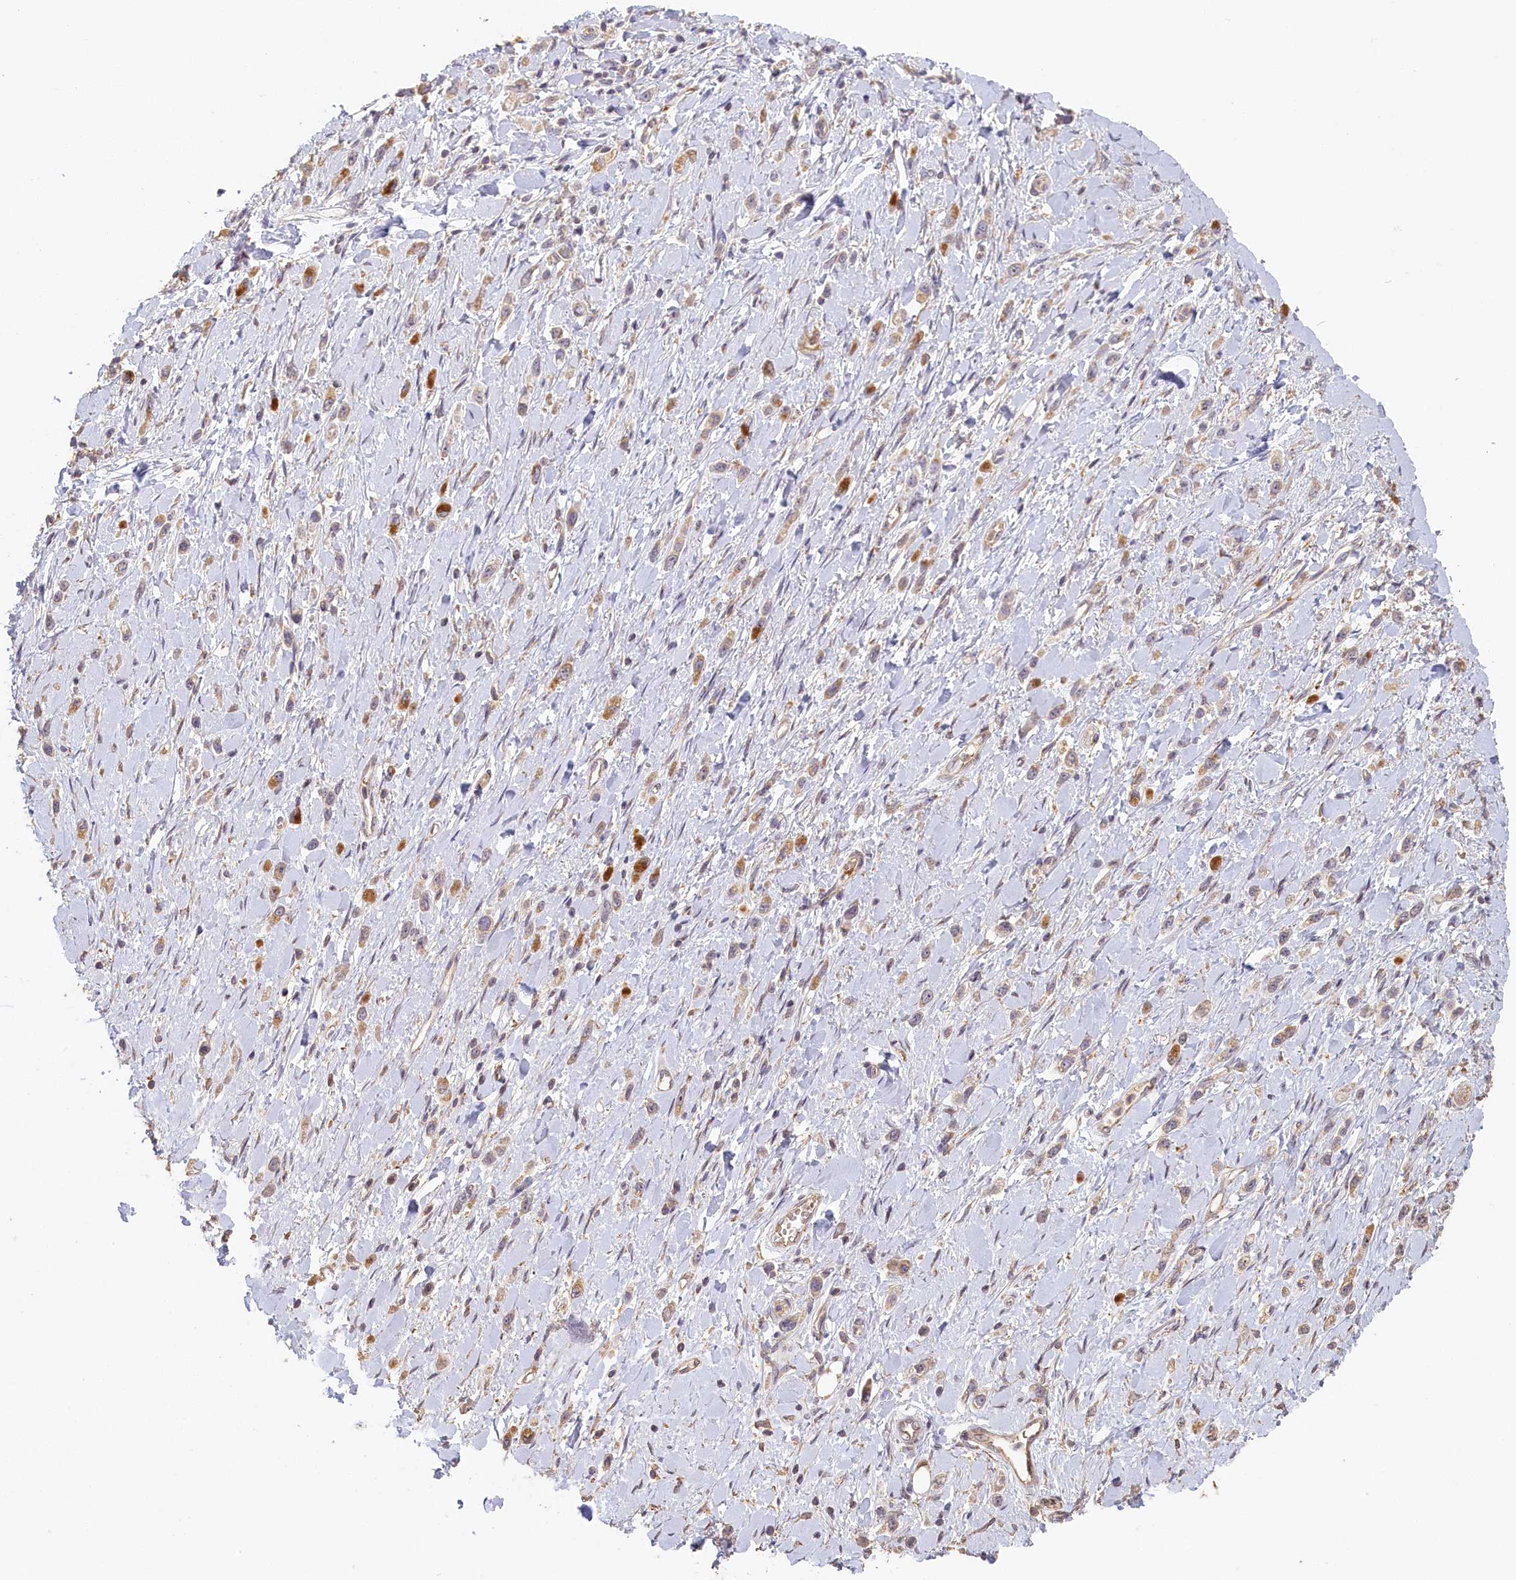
{"staining": {"intensity": "negative", "quantity": "none", "location": "none"}, "tissue": "stomach cancer", "cell_type": "Tumor cells", "image_type": "cancer", "snomed": [{"axis": "morphology", "description": "Adenocarcinoma, NOS"}, {"axis": "topography", "description": "Stomach"}], "caption": "This image is of stomach cancer stained with immunohistochemistry to label a protein in brown with the nuclei are counter-stained blue. There is no expression in tumor cells.", "gene": "STX16", "patient": {"sex": "female", "age": 65}}